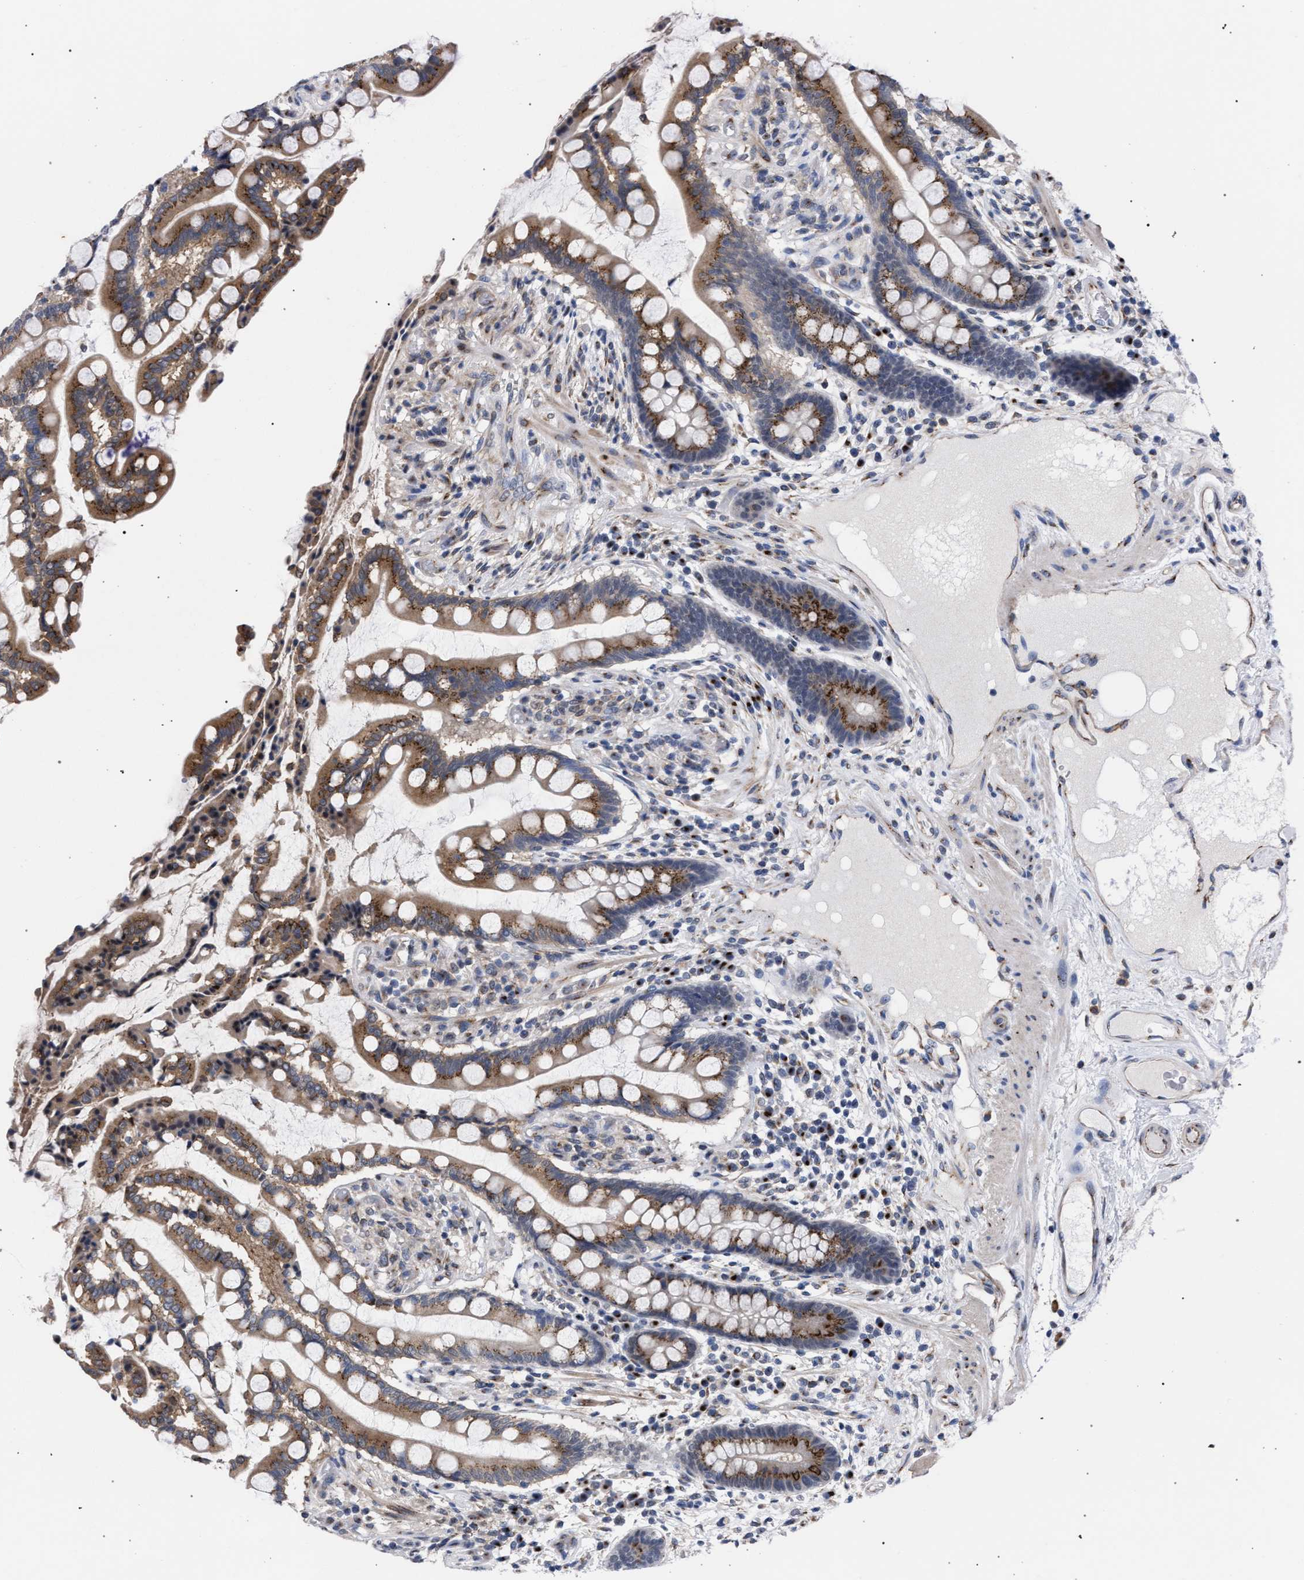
{"staining": {"intensity": "weak", "quantity": ">75%", "location": "cytoplasmic/membranous"}, "tissue": "colon", "cell_type": "Endothelial cells", "image_type": "normal", "snomed": [{"axis": "morphology", "description": "Normal tissue, NOS"}, {"axis": "topography", "description": "Colon"}], "caption": "Weak cytoplasmic/membranous positivity is identified in about >75% of endothelial cells in unremarkable colon. Using DAB (brown) and hematoxylin (blue) stains, captured at high magnification using brightfield microscopy.", "gene": "GOLGA2", "patient": {"sex": "male", "age": 73}}